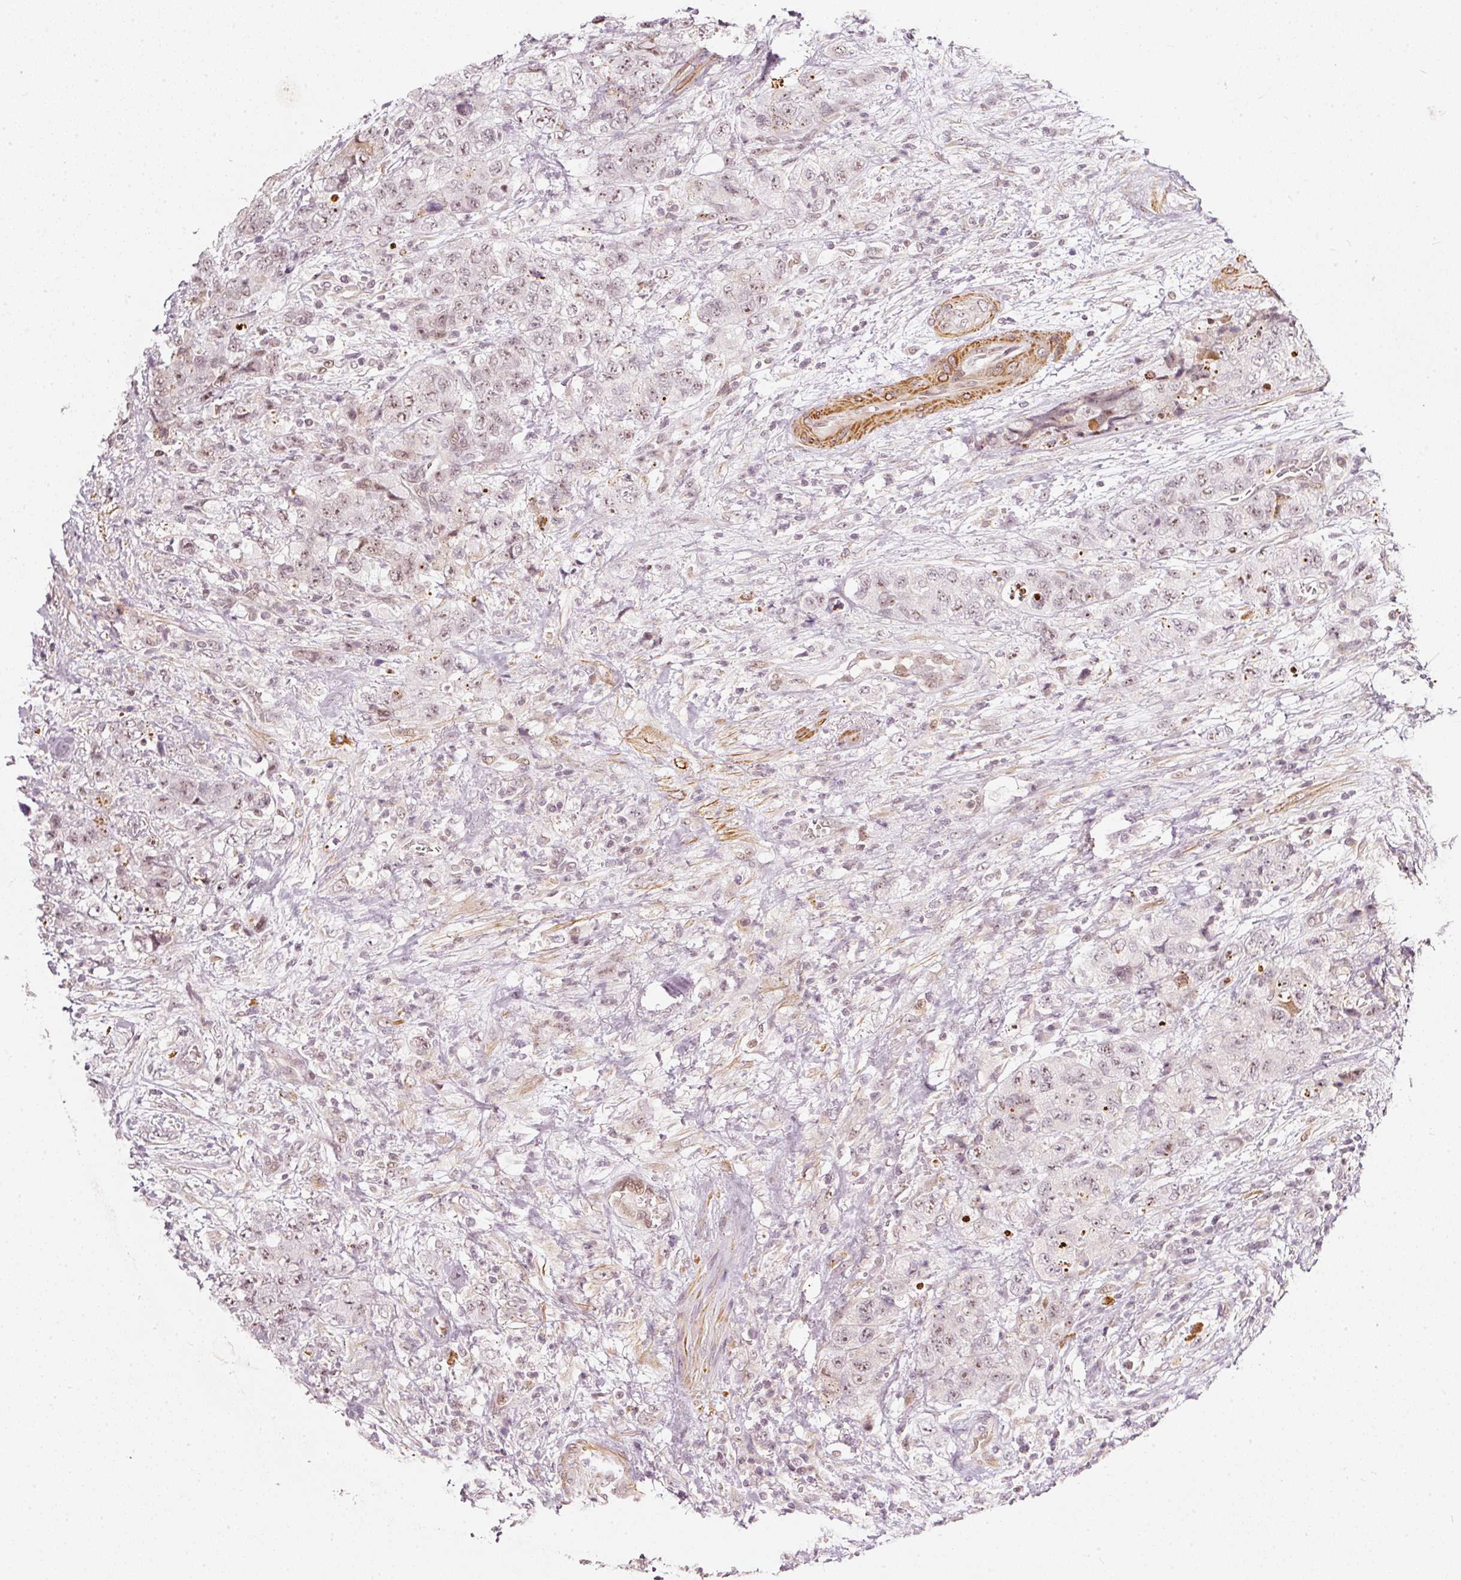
{"staining": {"intensity": "weak", "quantity": "25%-75%", "location": "nuclear"}, "tissue": "urothelial cancer", "cell_type": "Tumor cells", "image_type": "cancer", "snomed": [{"axis": "morphology", "description": "Urothelial carcinoma, High grade"}, {"axis": "topography", "description": "Urinary bladder"}], "caption": "High-power microscopy captured an immunohistochemistry histopathology image of urothelial cancer, revealing weak nuclear positivity in approximately 25%-75% of tumor cells.", "gene": "MXRA8", "patient": {"sex": "female", "age": 78}}